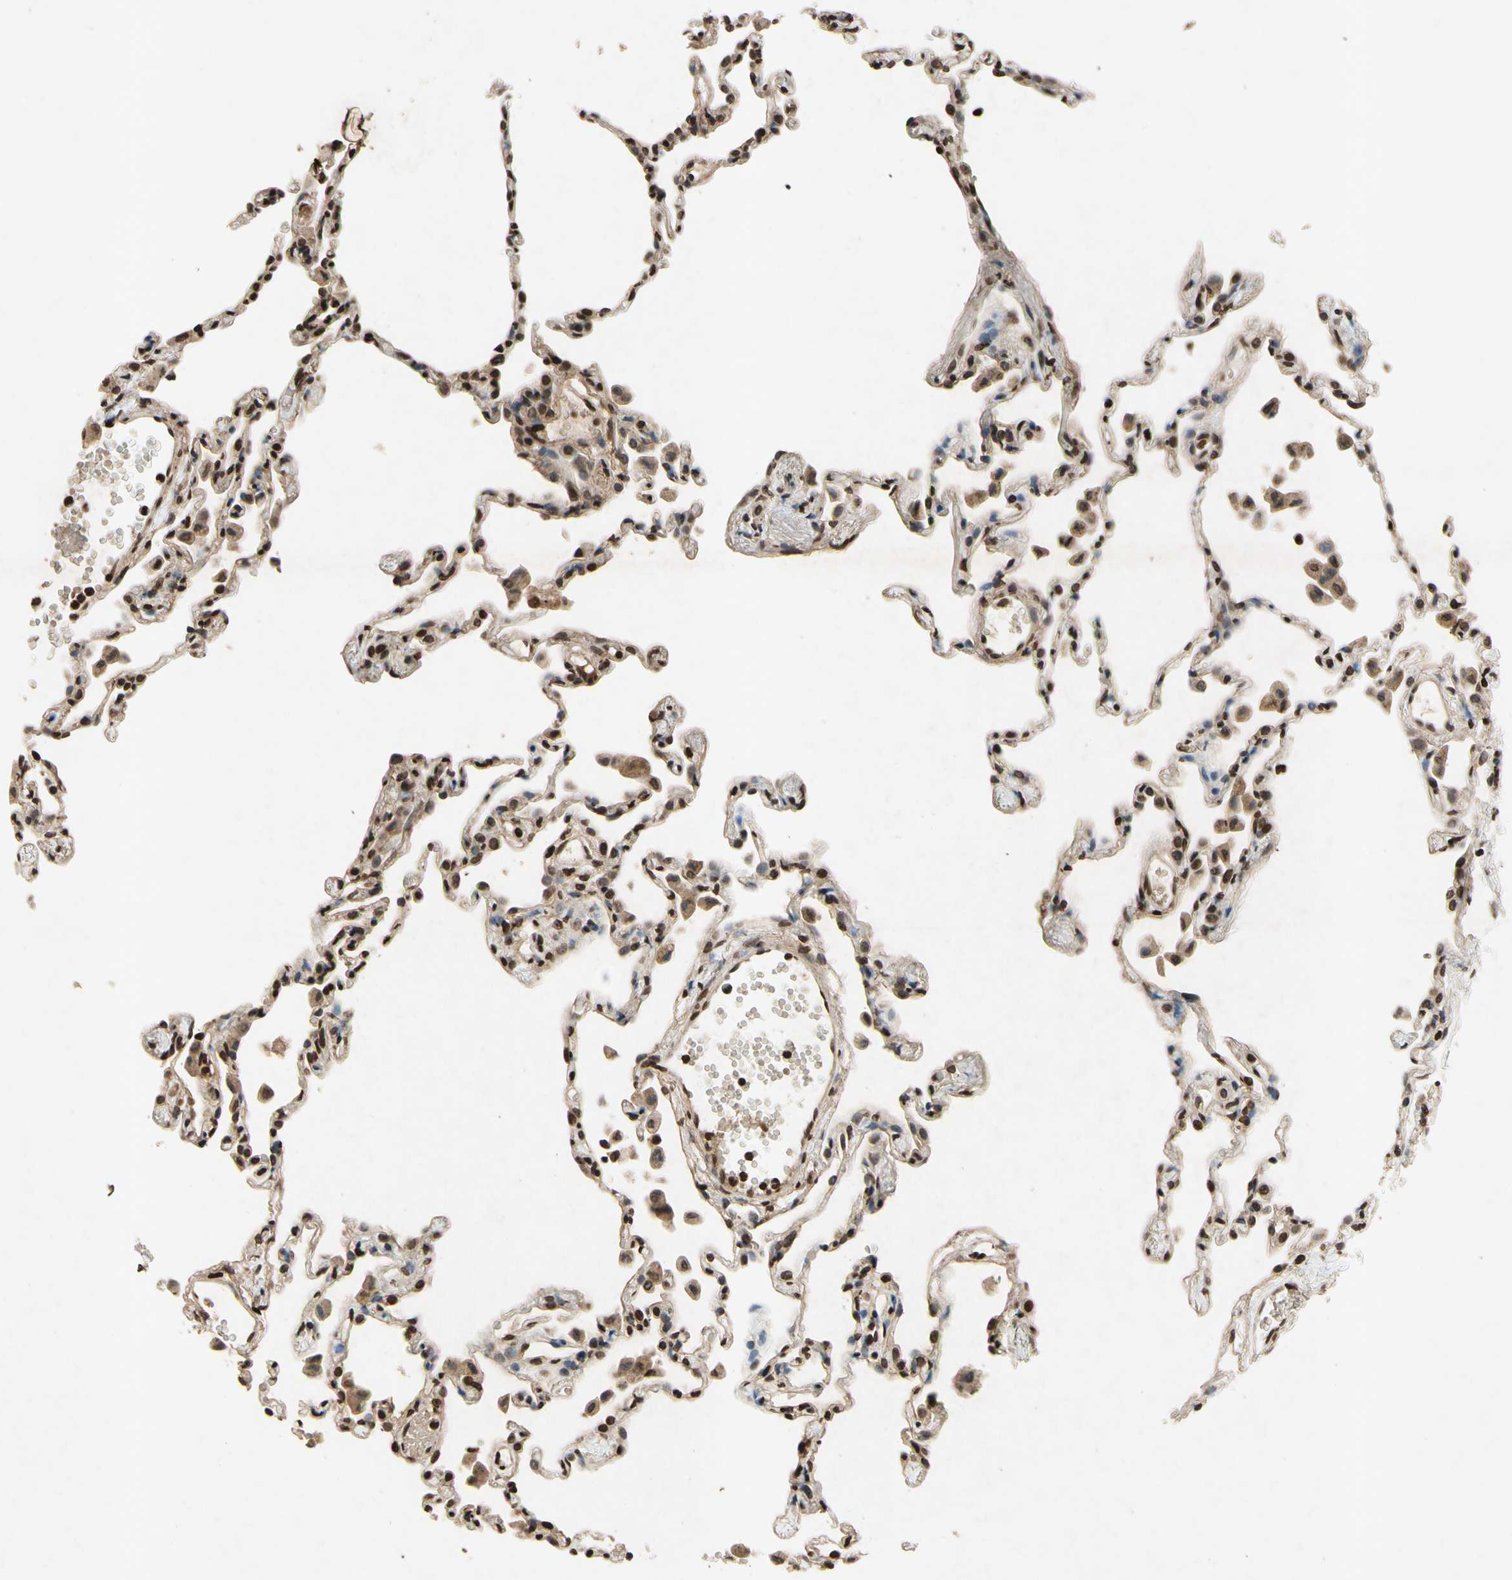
{"staining": {"intensity": "weak", "quantity": "25%-75%", "location": "nuclear"}, "tissue": "lung", "cell_type": "Alveolar cells", "image_type": "normal", "snomed": [{"axis": "morphology", "description": "Normal tissue, NOS"}, {"axis": "topography", "description": "Lung"}], "caption": "Human lung stained for a protein (brown) exhibits weak nuclear positive positivity in about 25%-75% of alveolar cells.", "gene": "HOXB3", "patient": {"sex": "female", "age": 49}}